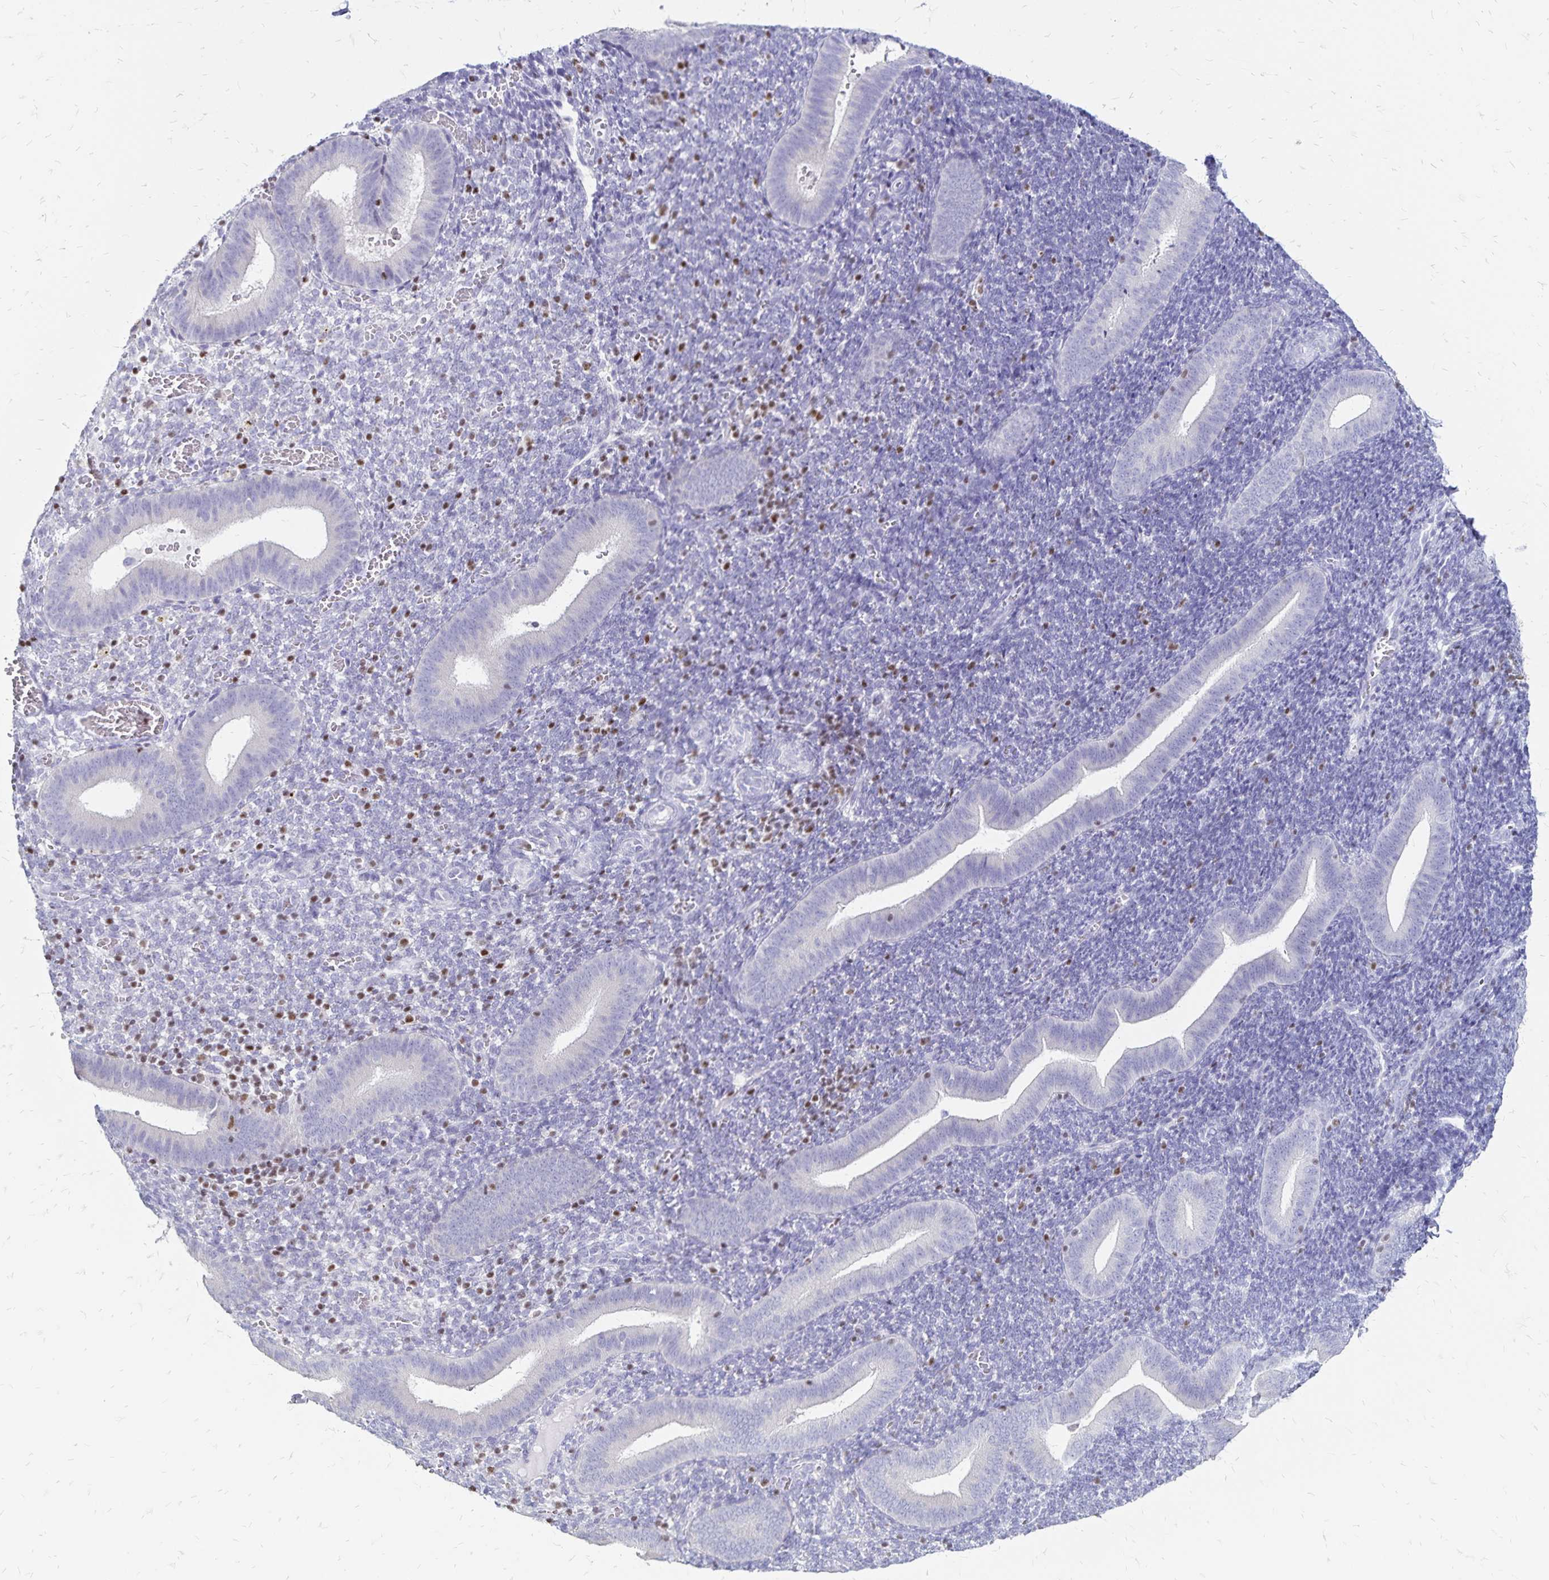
{"staining": {"intensity": "negative", "quantity": "none", "location": "none"}, "tissue": "endometrium", "cell_type": "Cells in endometrial stroma", "image_type": "normal", "snomed": [{"axis": "morphology", "description": "Normal tissue, NOS"}, {"axis": "topography", "description": "Endometrium"}], "caption": "This histopathology image is of benign endometrium stained with IHC to label a protein in brown with the nuclei are counter-stained blue. There is no staining in cells in endometrial stroma. The staining was performed using DAB (3,3'-diaminobenzidine) to visualize the protein expression in brown, while the nuclei were stained in blue with hematoxylin (Magnification: 20x).", "gene": "IKZF1", "patient": {"sex": "female", "age": 25}}